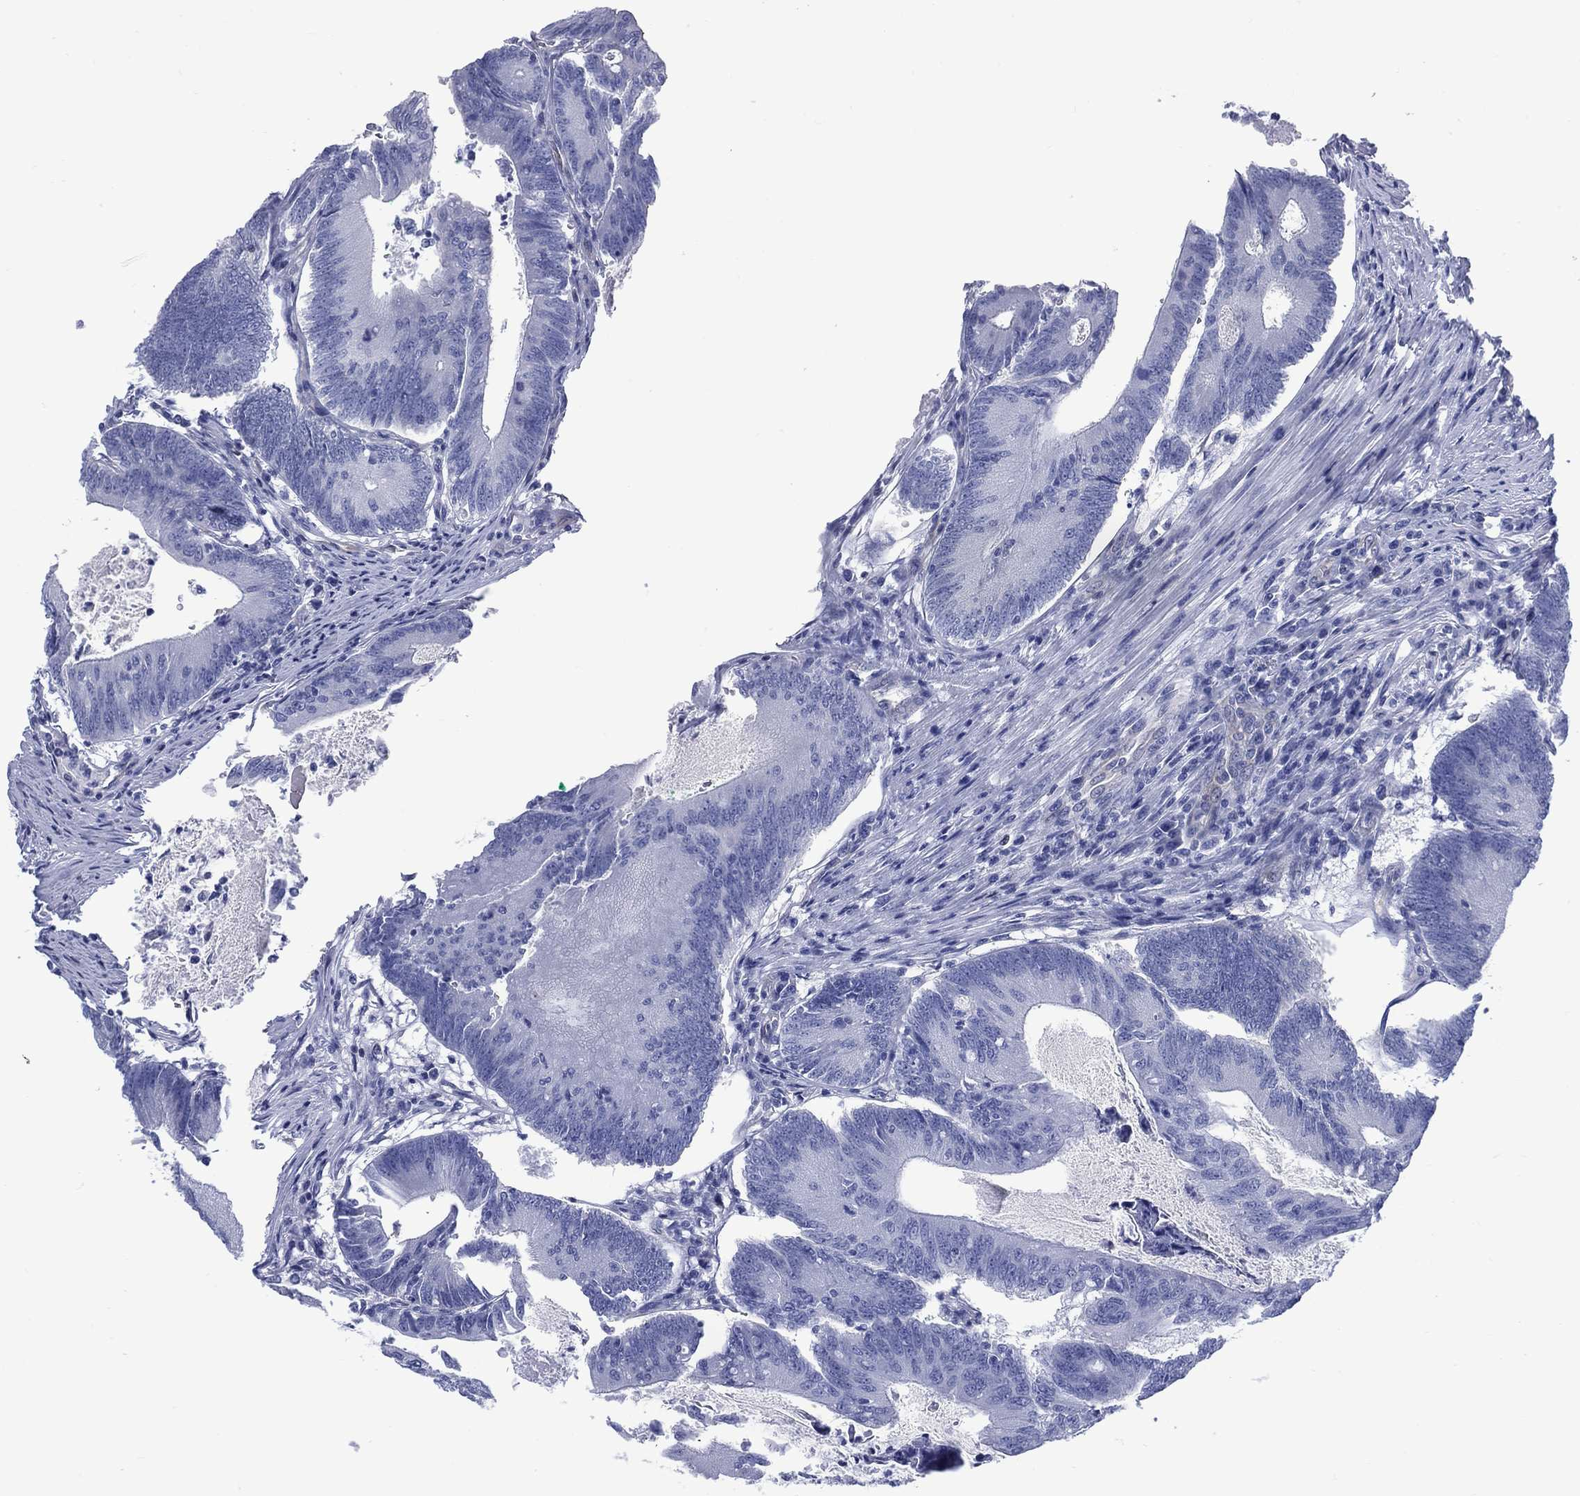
{"staining": {"intensity": "negative", "quantity": "none", "location": "none"}, "tissue": "colorectal cancer", "cell_type": "Tumor cells", "image_type": "cancer", "snomed": [{"axis": "morphology", "description": "Adenocarcinoma, NOS"}, {"axis": "topography", "description": "Colon"}], "caption": "Colorectal cancer was stained to show a protein in brown. There is no significant staining in tumor cells. The staining is performed using DAB (3,3'-diaminobenzidine) brown chromogen with nuclei counter-stained in using hematoxylin.", "gene": "DDI1", "patient": {"sex": "female", "age": 70}}